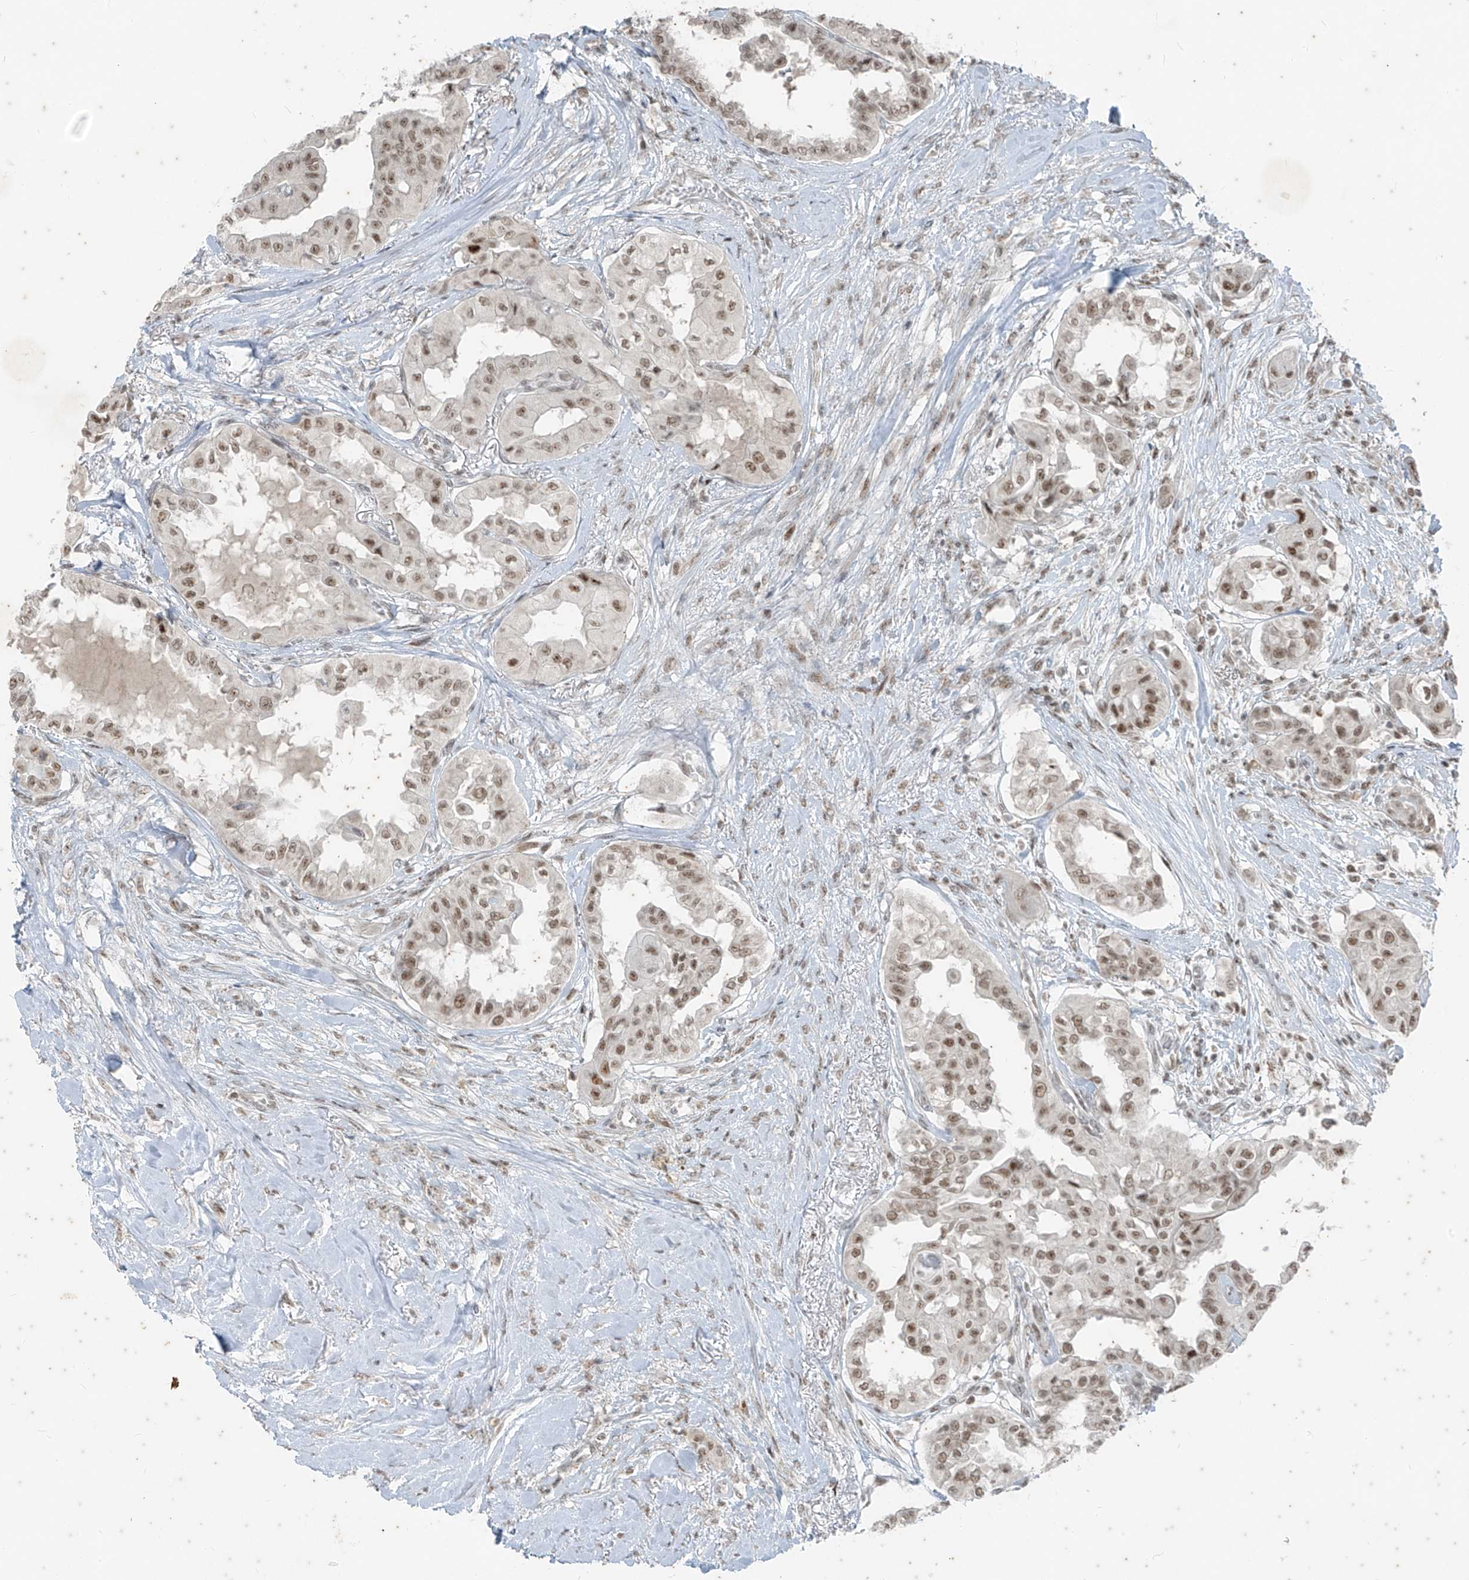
{"staining": {"intensity": "moderate", "quantity": ">75%", "location": "nuclear"}, "tissue": "thyroid cancer", "cell_type": "Tumor cells", "image_type": "cancer", "snomed": [{"axis": "morphology", "description": "Papillary adenocarcinoma, NOS"}, {"axis": "topography", "description": "Thyroid gland"}], "caption": "Thyroid papillary adenocarcinoma stained with IHC exhibits moderate nuclear staining in about >75% of tumor cells.", "gene": "ZNF354B", "patient": {"sex": "female", "age": 59}}